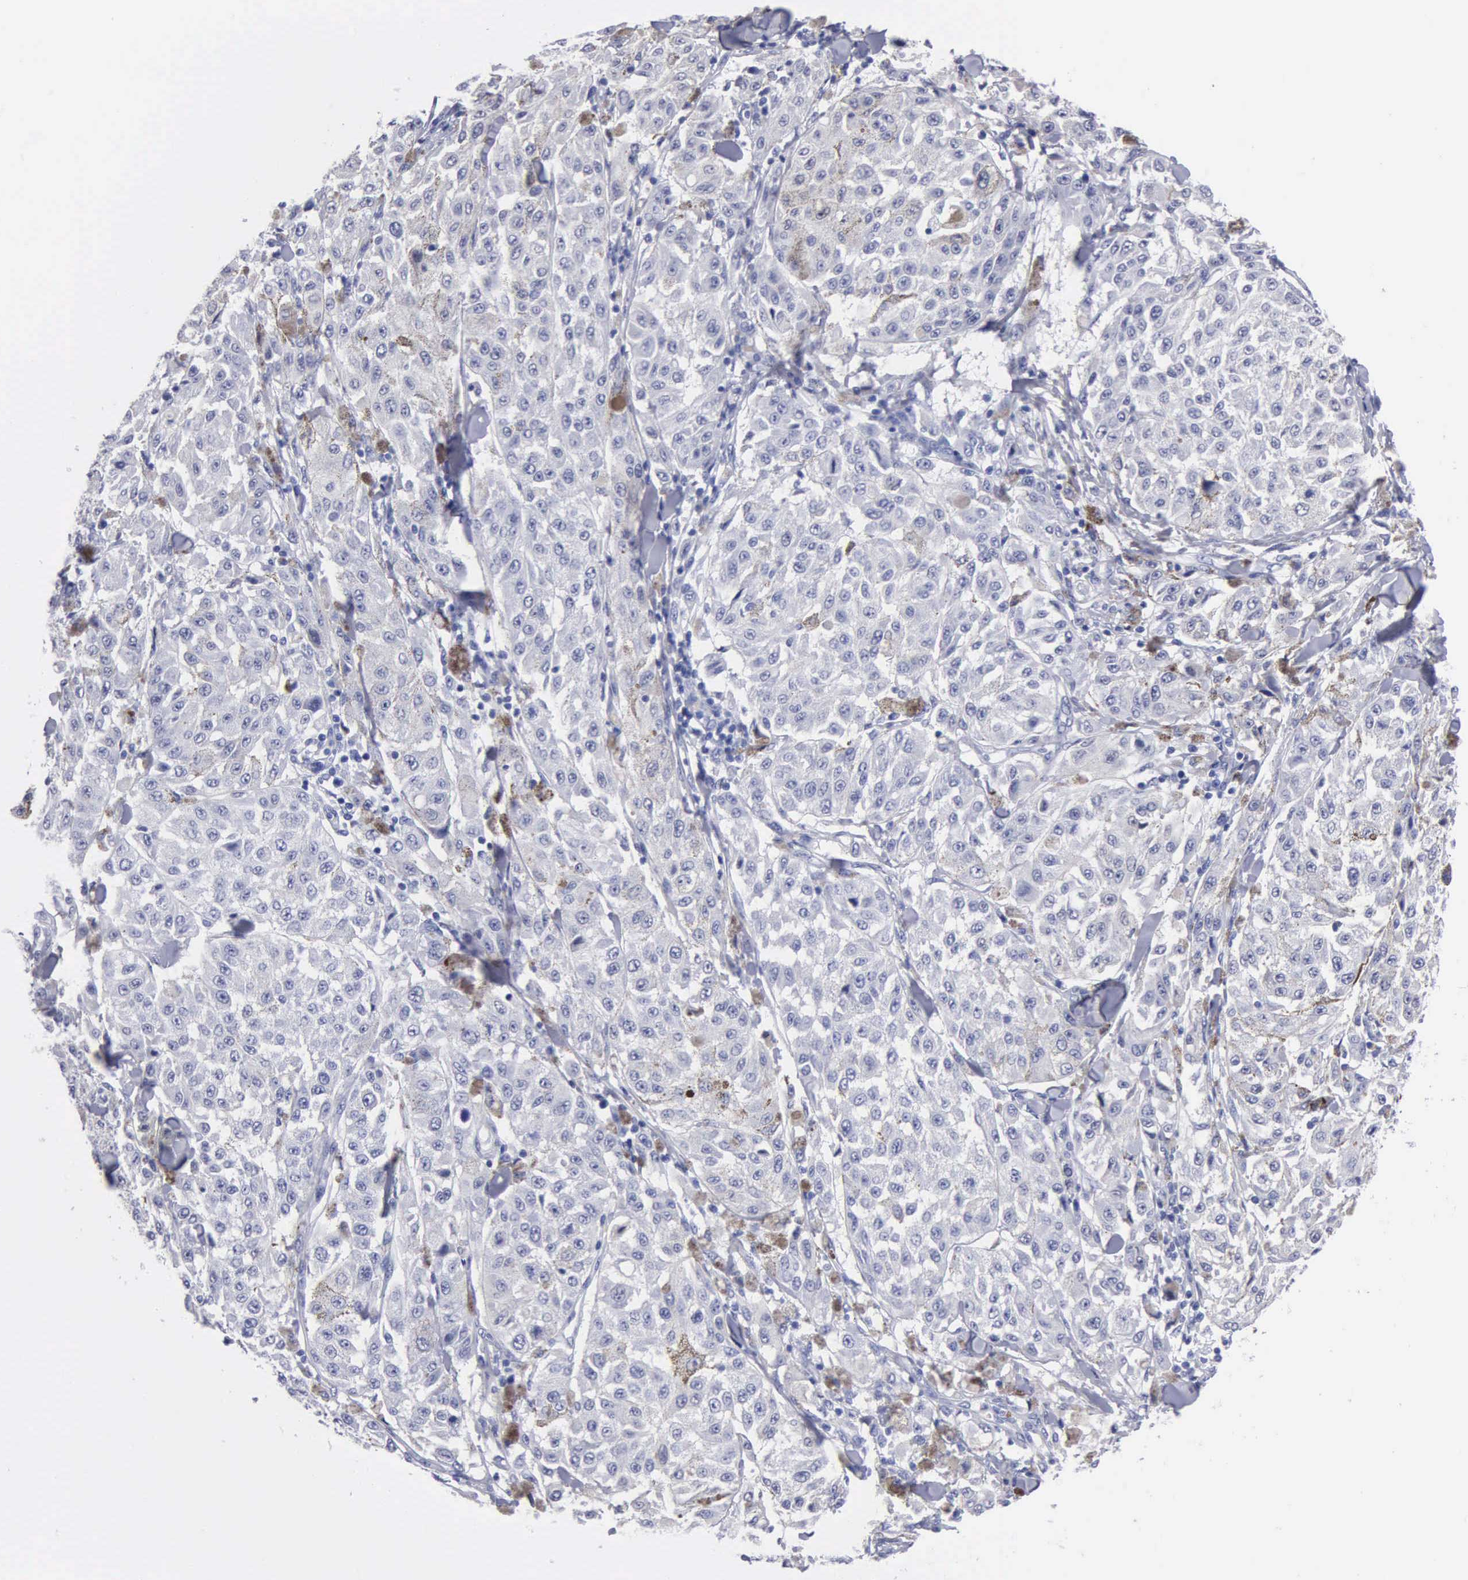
{"staining": {"intensity": "weak", "quantity": "<25%", "location": "cytoplasmic/membranous"}, "tissue": "melanoma", "cell_type": "Tumor cells", "image_type": "cancer", "snomed": [{"axis": "morphology", "description": "Malignant melanoma, NOS"}, {"axis": "topography", "description": "Skin"}], "caption": "This is a micrograph of immunohistochemistry staining of melanoma, which shows no positivity in tumor cells.", "gene": "CYP19A1", "patient": {"sex": "female", "age": 64}}